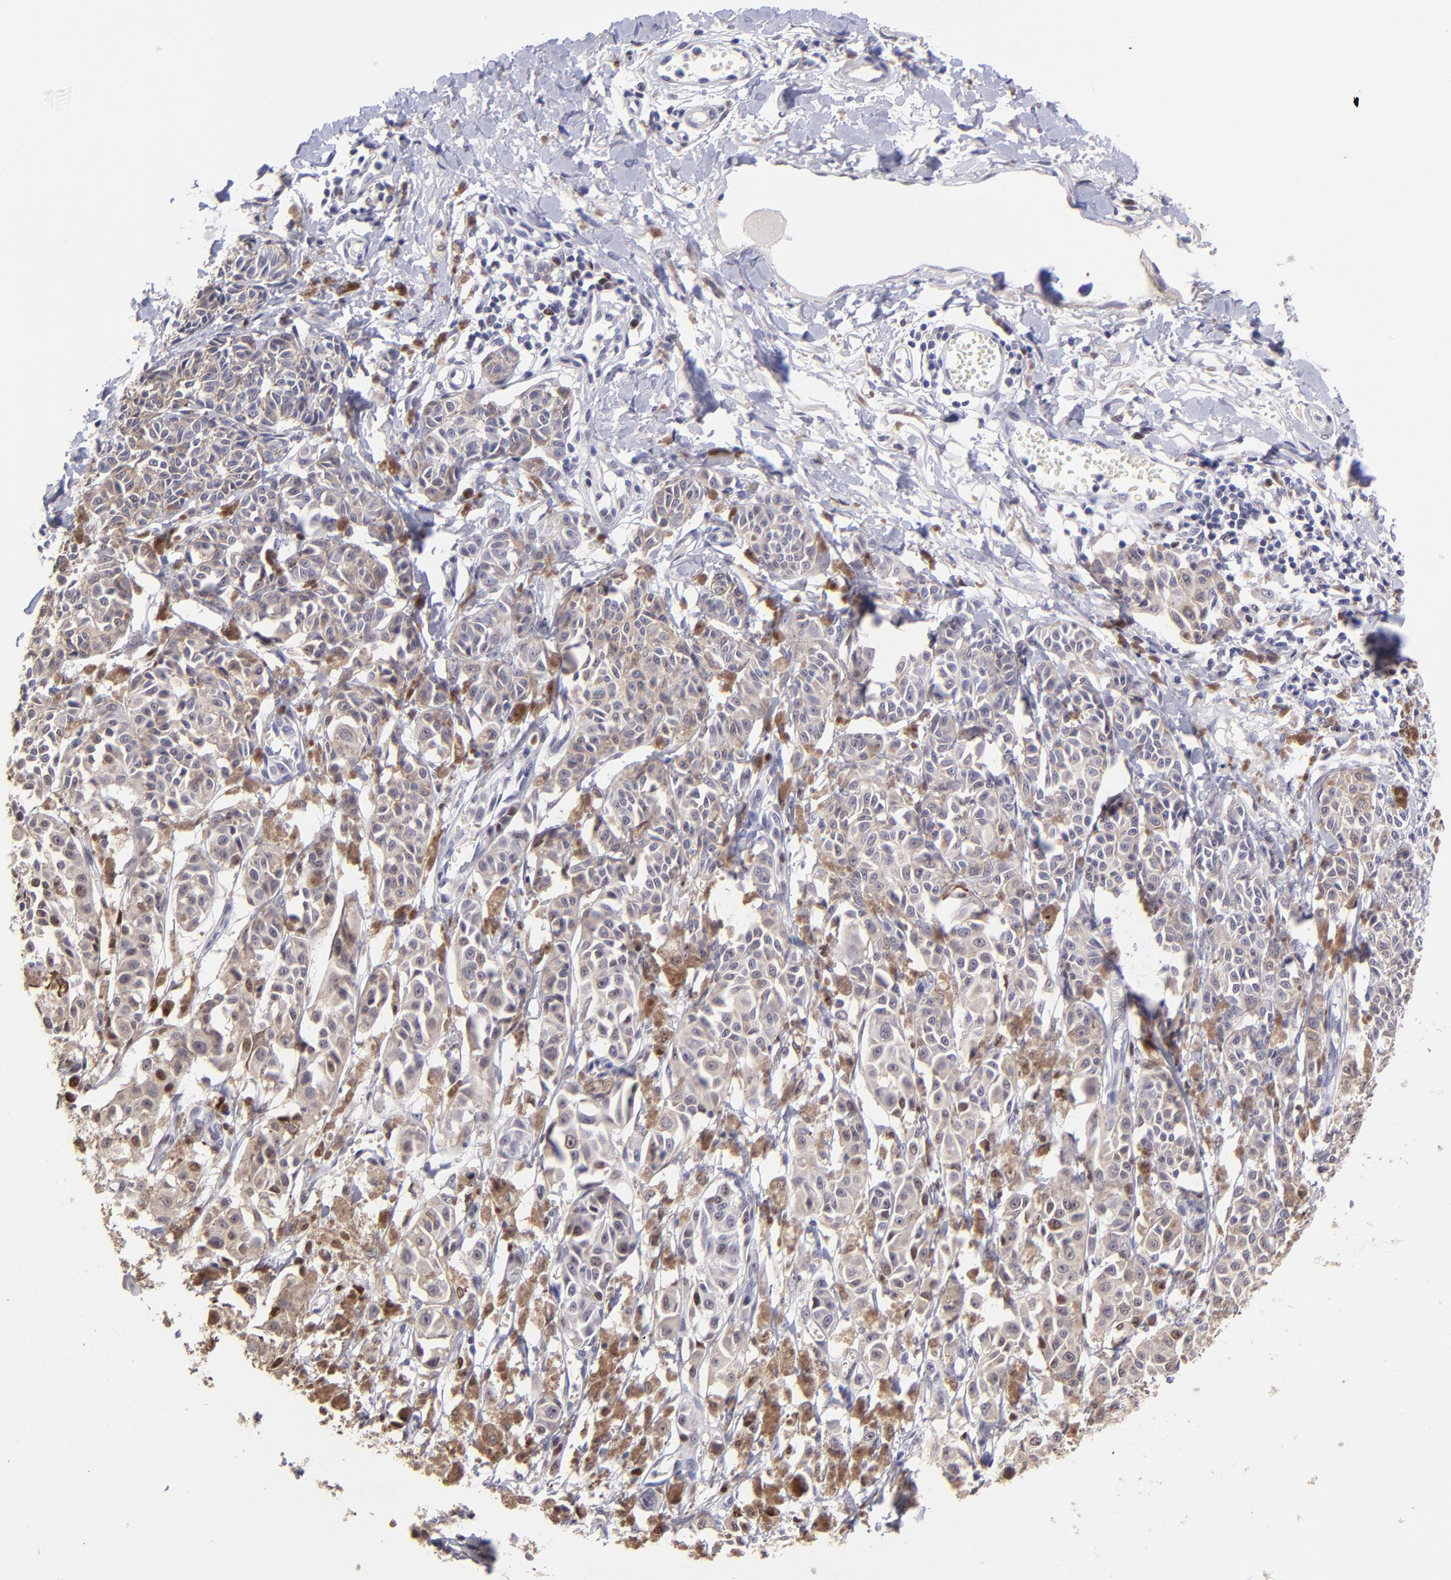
{"staining": {"intensity": "weak", "quantity": ">75%", "location": "cytoplasmic/membranous,nuclear"}, "tissue": "melanoma", "cell_type": "Tumor cells", "image_type": "cancer", "snomed": [{"axis": "morphology", "description": "Malignant melanoma, NOS"}, {"axis": "topography", "description": "Skin"}], "caption": "Tumor cells exhibit low levels of weak cytoplasmic/membranous and nuclear staining in about >75% of cells in melanoma.", "gene": "DNMT1", "patient": {"sex": "male", "age": 76}}